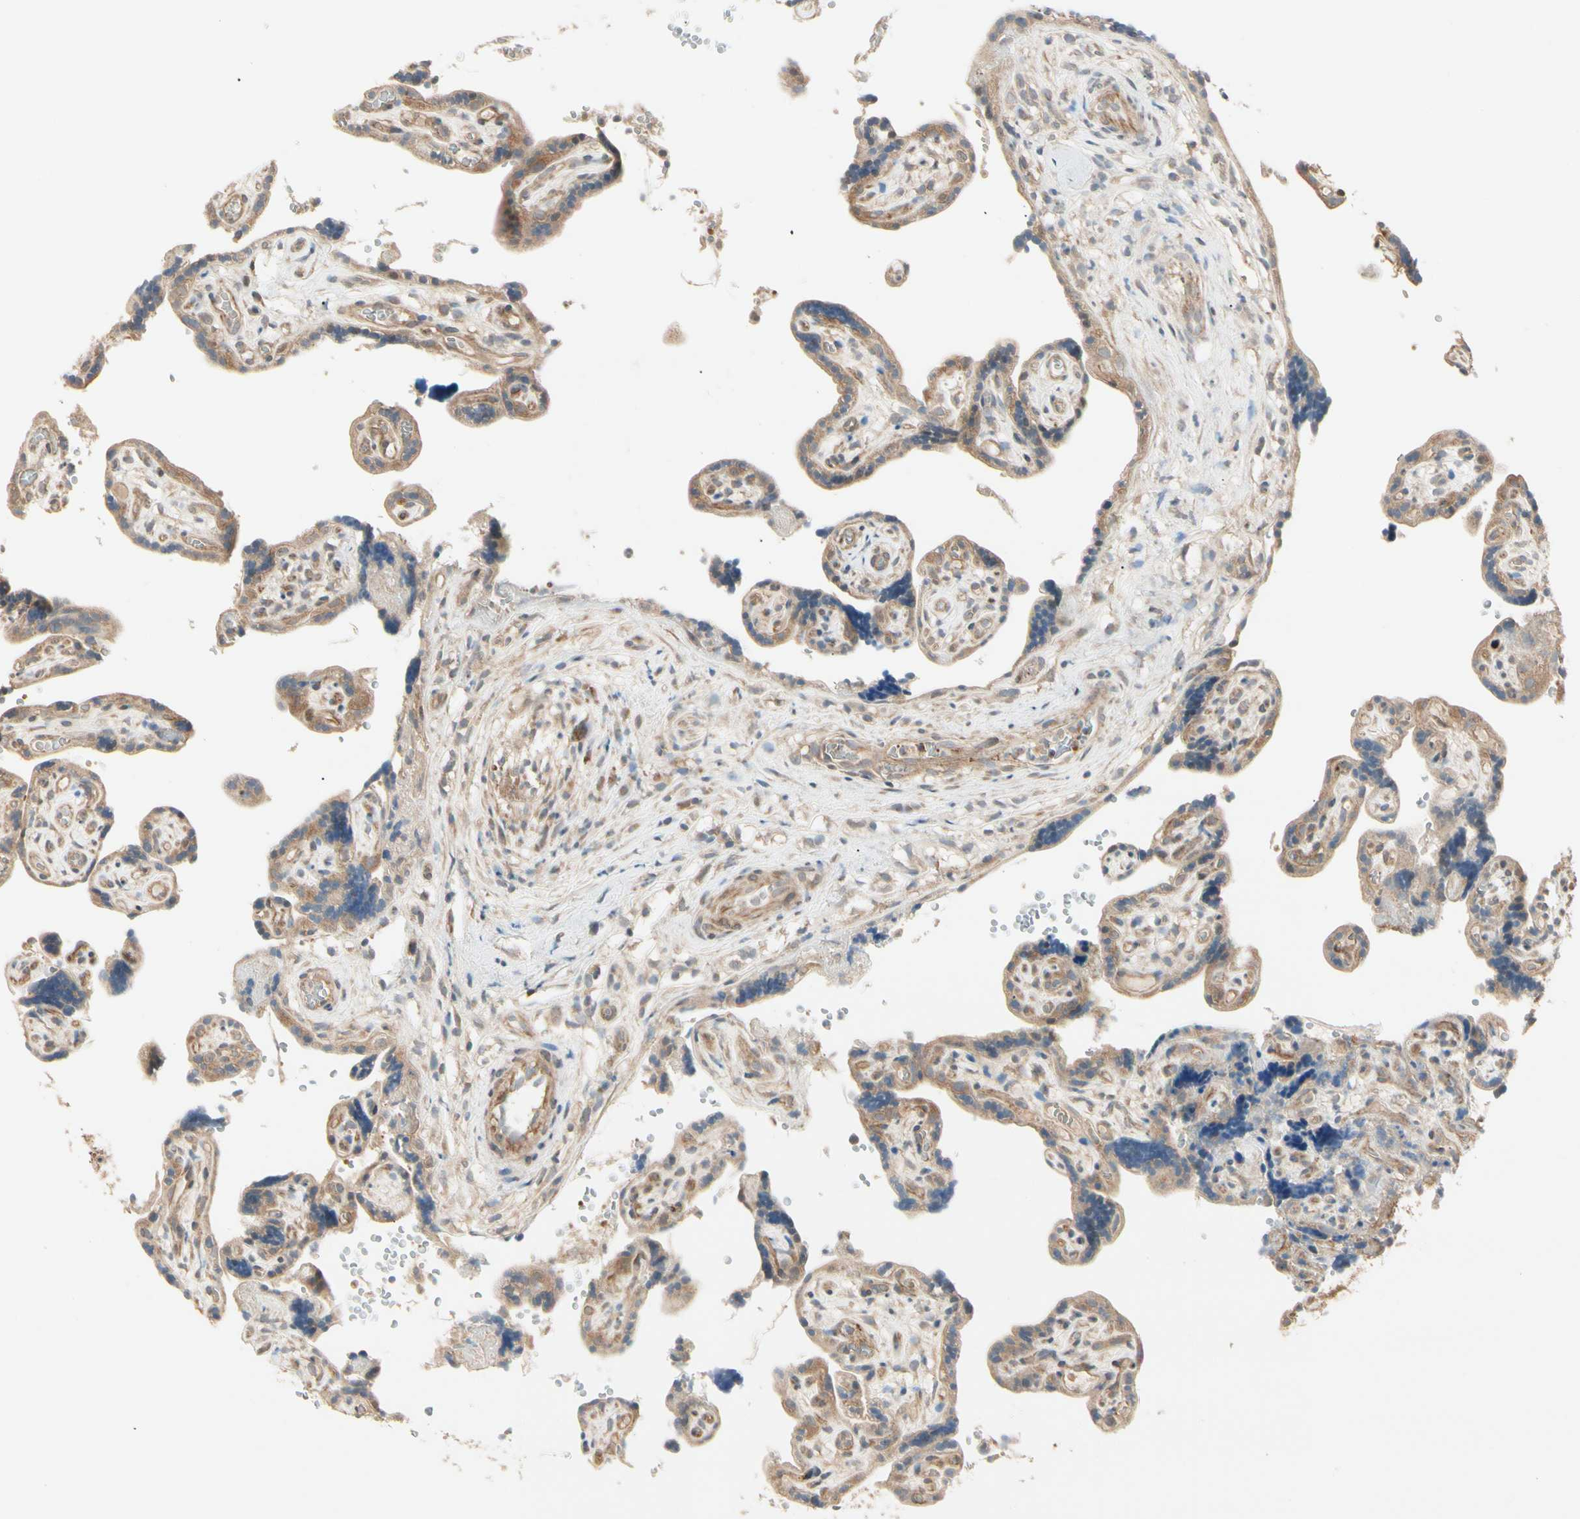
{"staining": {"intensity": "moderate", "quantity": ">75%", "location": "cytoplasmic/membranous"}, "tissue": "placenta", "cell_type": "Trophoblastic cells", "image_type": "normal", "snomed": [{"axis": "morphology", "description": "Normal tissue, NOS"}, {"axis": "topography", "description": "Placenta"}], "caption": "A medium amount of moderate cytoplasmic/membranous staining is seen in about >75% of trophoblastic cells in benign placenta. The staining is performed using DAB brown chromogen to label protein expression. The nuclei are counter-stained blue using hematoxylin.", "gene": "IRAG1", "patient": {"sex": "female", "age": 30}}